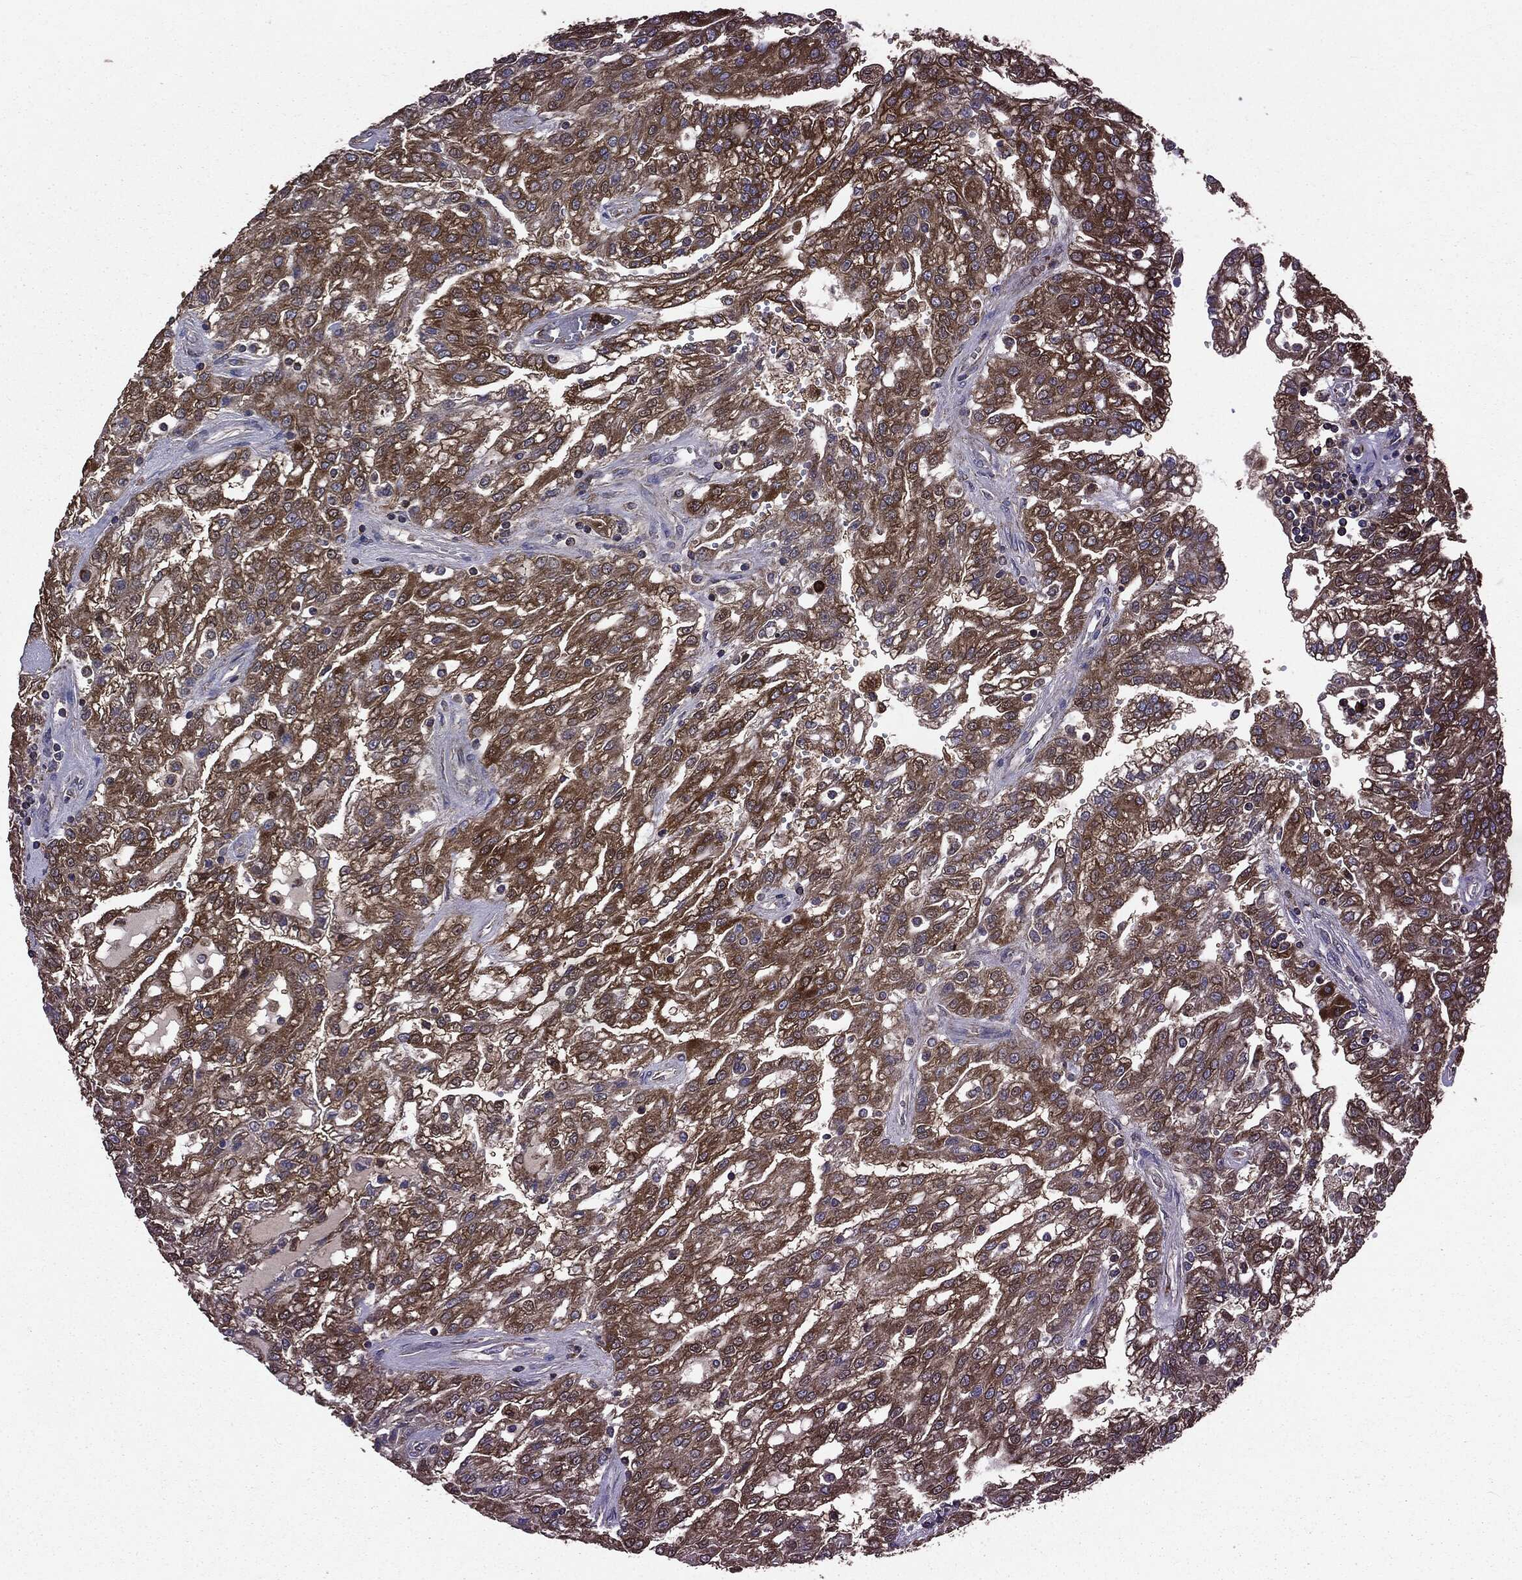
{"staining": {"intensity": "moderate", "quantity": "25%-75%", "location": "cytoplasmic/membranous"}, "tissue": "renal cancer", "cell_type": "Tumor cells", "image_type": "cancer", "snomed": [{"axis": "morphology", "description": "Adenocarcinoma, NOS"}, {"axis": "topography", "description": "Kidney"}], "caption": "Tumor cells demonstrate moderate cytoplasmic/membranous positivity in about 25%-75% of cells in renal adenocarcinoma.", "gene": "MAPK6", "patient": {"sex": "male", "age": 63}}